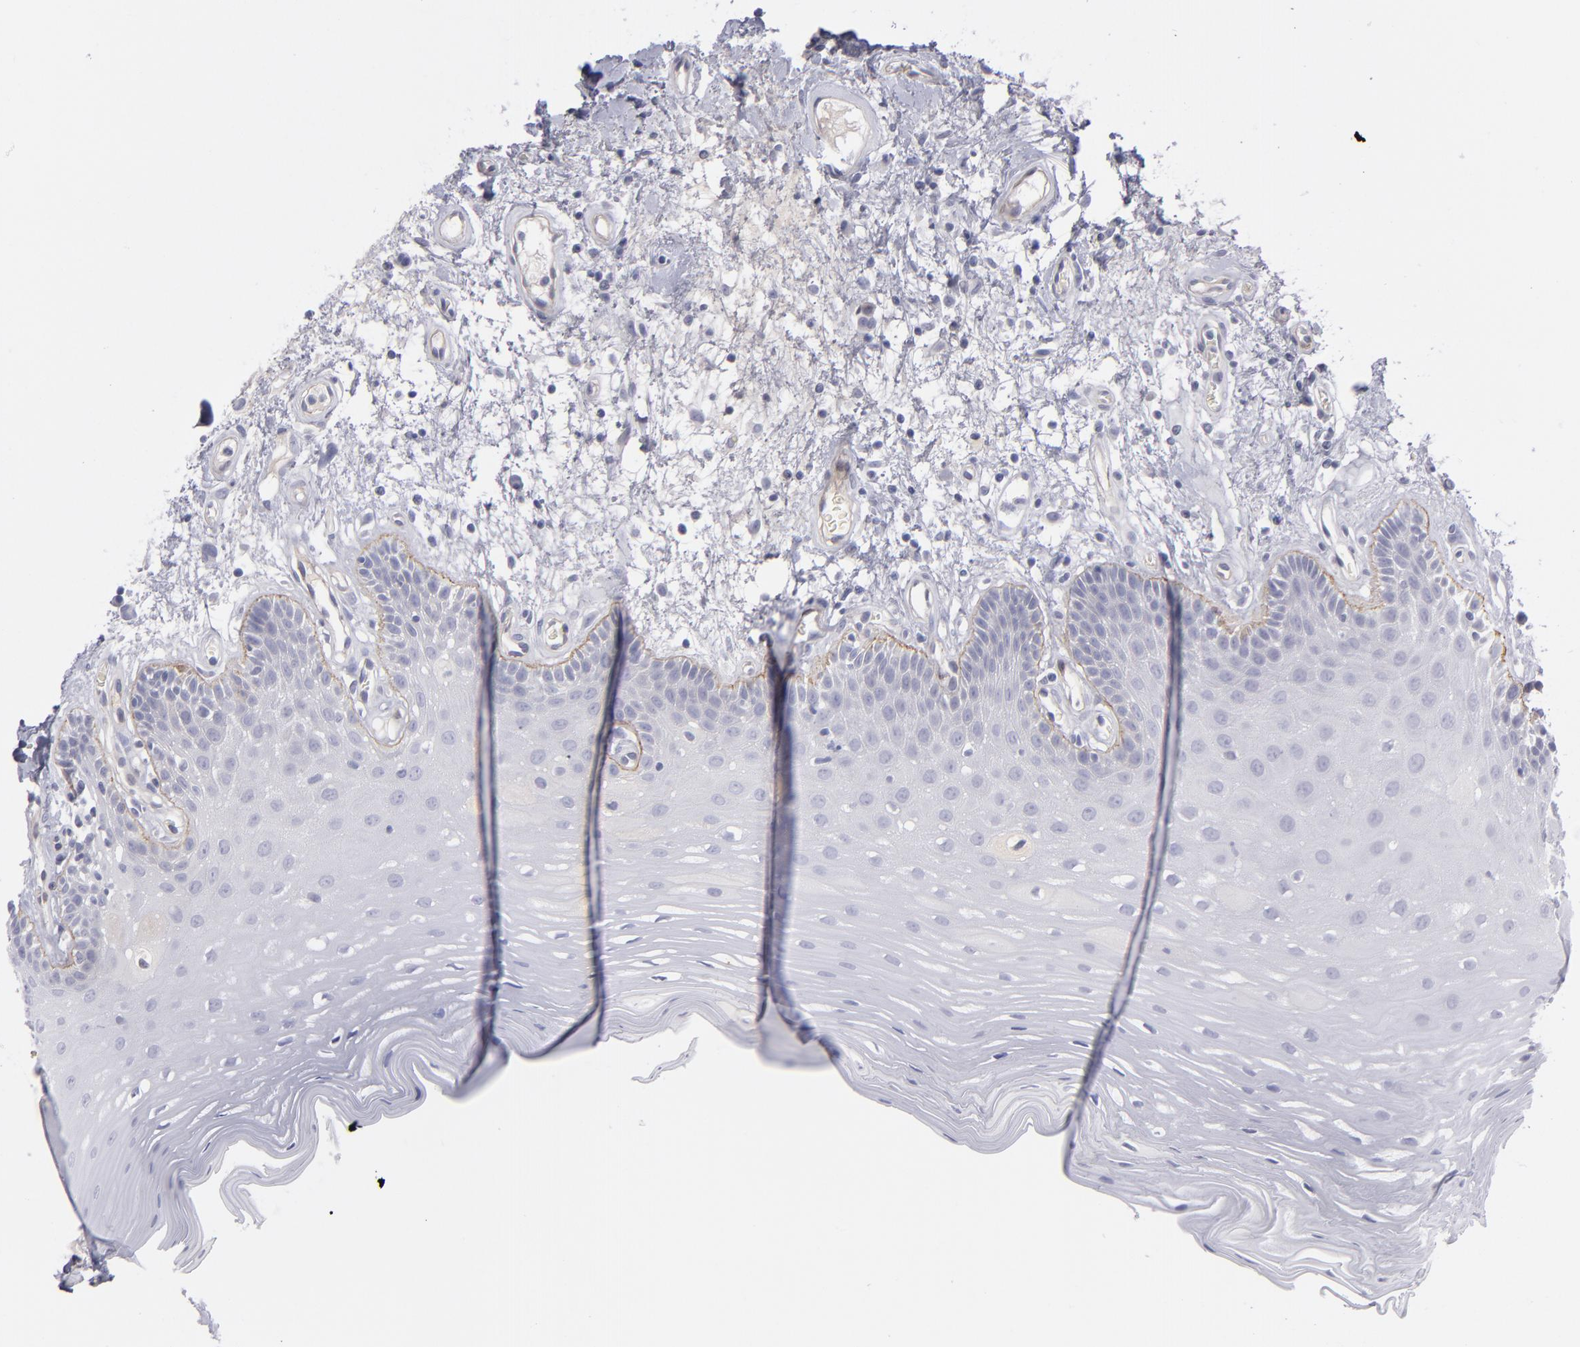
{"staining": {"intensity": "negative", "quantity": "none", "location": "none"}, "tissue": "oral mucosa", "cell_type": "Squamous epithelial cells", "image_type": "normal", "snomed": [{"axis": "morphology", "description": "Normal tissue, NOS"}, {"axis": "morphology", "description": "Squamous cell carcinoma, NOS"}, {"axis": "topography", "description": "Skeletal muscle"}, {"axis": "topography", "description": "Oral tissue"}, {"axis": "topography", "description": "Head-Neck"}], "caption": "Protein analysis of unremarkable oral mucosa exhibits no significant staining in squamous epithelial cells. (Stains: DAB immunohistochemistry with hematoxylin counter stain, Microscopy: brightfield microscopy at high magnification).", "gene": "ITGB4", "patient": {"sex": "male", "age": 71}}